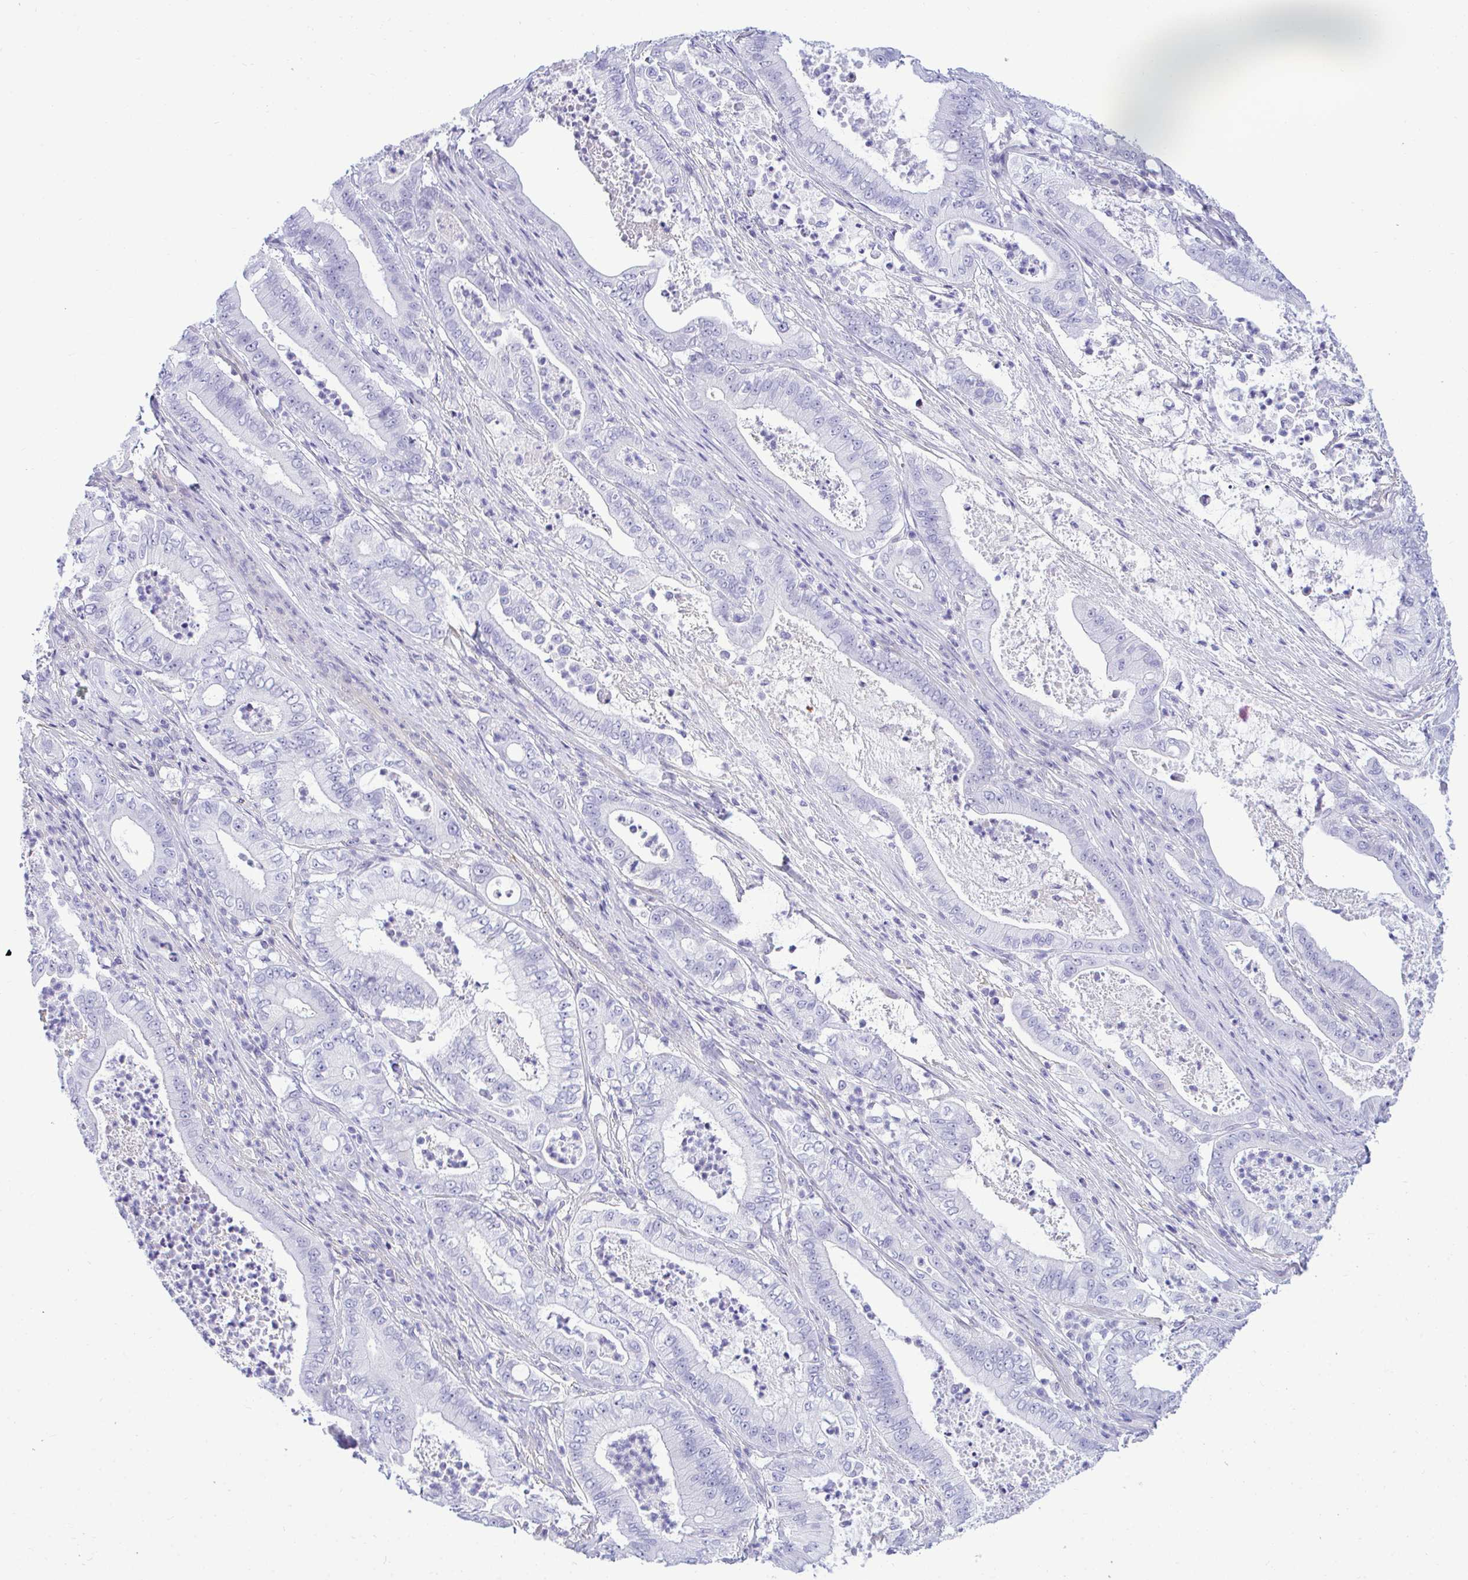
{"staining": {"intensity": "negative", "quantity": "none", "location": "none"}, "tissue": "pancreatic cancer", "cell_type": "Tumor cells", "image_type": "cancer", "snomed": [{"axis": "morphology", "description": "Adenocarcinoma, NOS"}, {"axis": "topography", "description": "Pancreas"}], "caption": "A high-resolution micrograph shows IHC staining of adenocarcinoma (pancreatic), which reveals no significant staining in tumor cells.", "gene": "SLC25A51", "patient": {"sex": "male", "age": 71}}